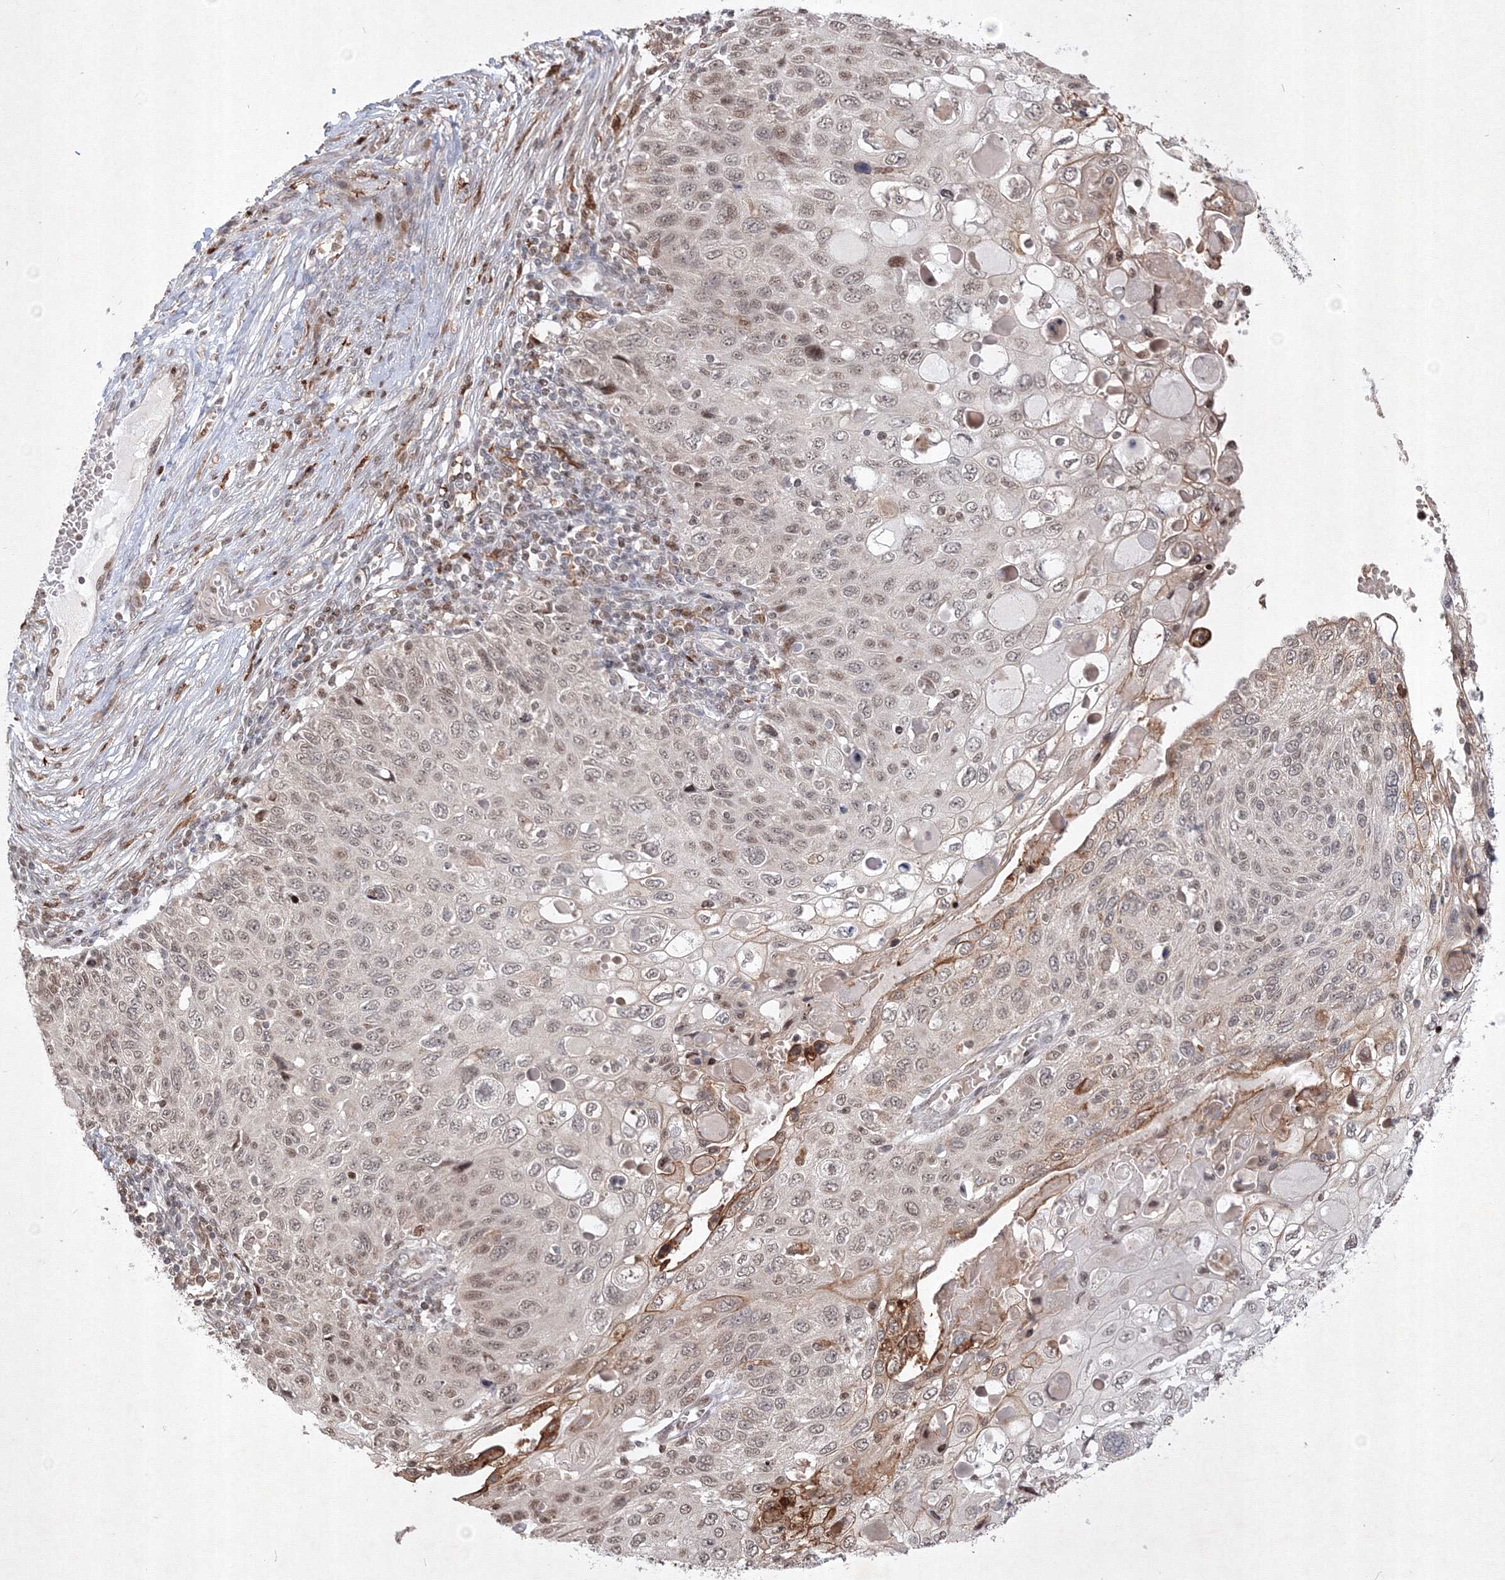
{"staining": {"intensity": "moderate", "quantity": "<25%", "location": "cytoplasmic/membranous"}, "tissue": "cervical cancer", "cell_type": "Tumor cells", "image_type": "cancer", "snomed": [{"axis": "morphology", "description": "Squamous cell carcinoma, NOS"}, {"axis": "topography", "description": "Cervix"}], "caption": "Brown immunohistochemical staining in cervical cancer (squamous cell carcinoma) reveals moderate cytoplasmic/membranous staining in approximately <25% of tumor cells.", "gene": "TAB1", "patient": {"sex": "female", "age": 70}}